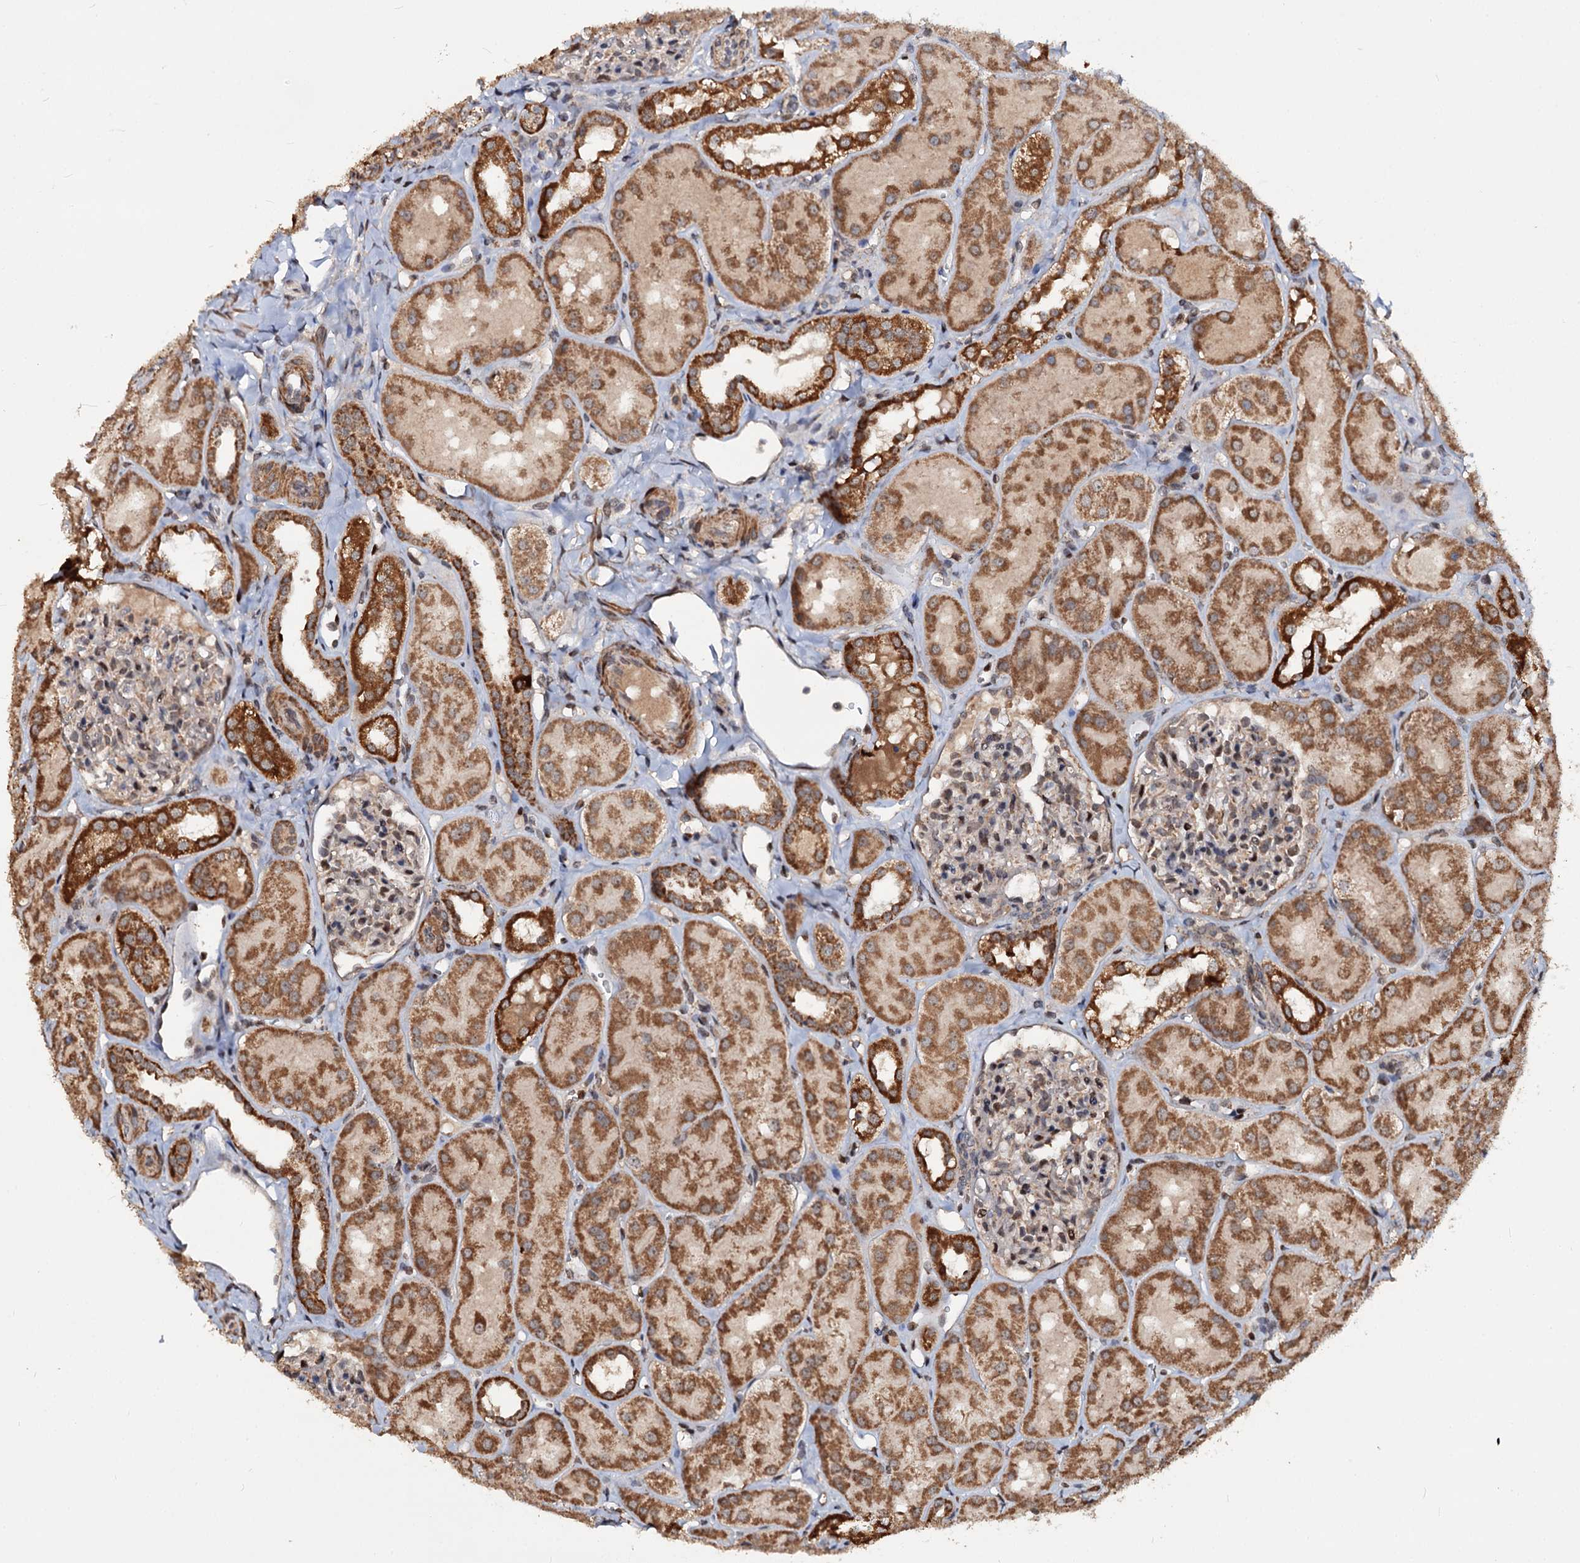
{"staining": {"intensity": "moderate", "quantity": "25%-75%", "location": "cytoplasmic/membranous"}, "tissue": "kidney", "cell_type": "Cells in glomeruli", "image_type": "normal", "snomed": [{"axis": "morphology", "description": "Normal tissue, NOS"}, {"axis": "topography", "description": "Kidney"}, {"axis": "topography", "description": "Urinary bladder"}], "caption": "Cells in glomeruli reveal moderate cytoplasmic/membranous expression in approximately 25%-75% of cells in unremarkable kidney. The protein is stained brown, and the nuclei are stained in blue (DAB (3,3'-diaminobenzidine) IHC with brightfield microscopy, high magnification).", "gene": "CEP76", "patient": {"sex": "male", "age": 16}}